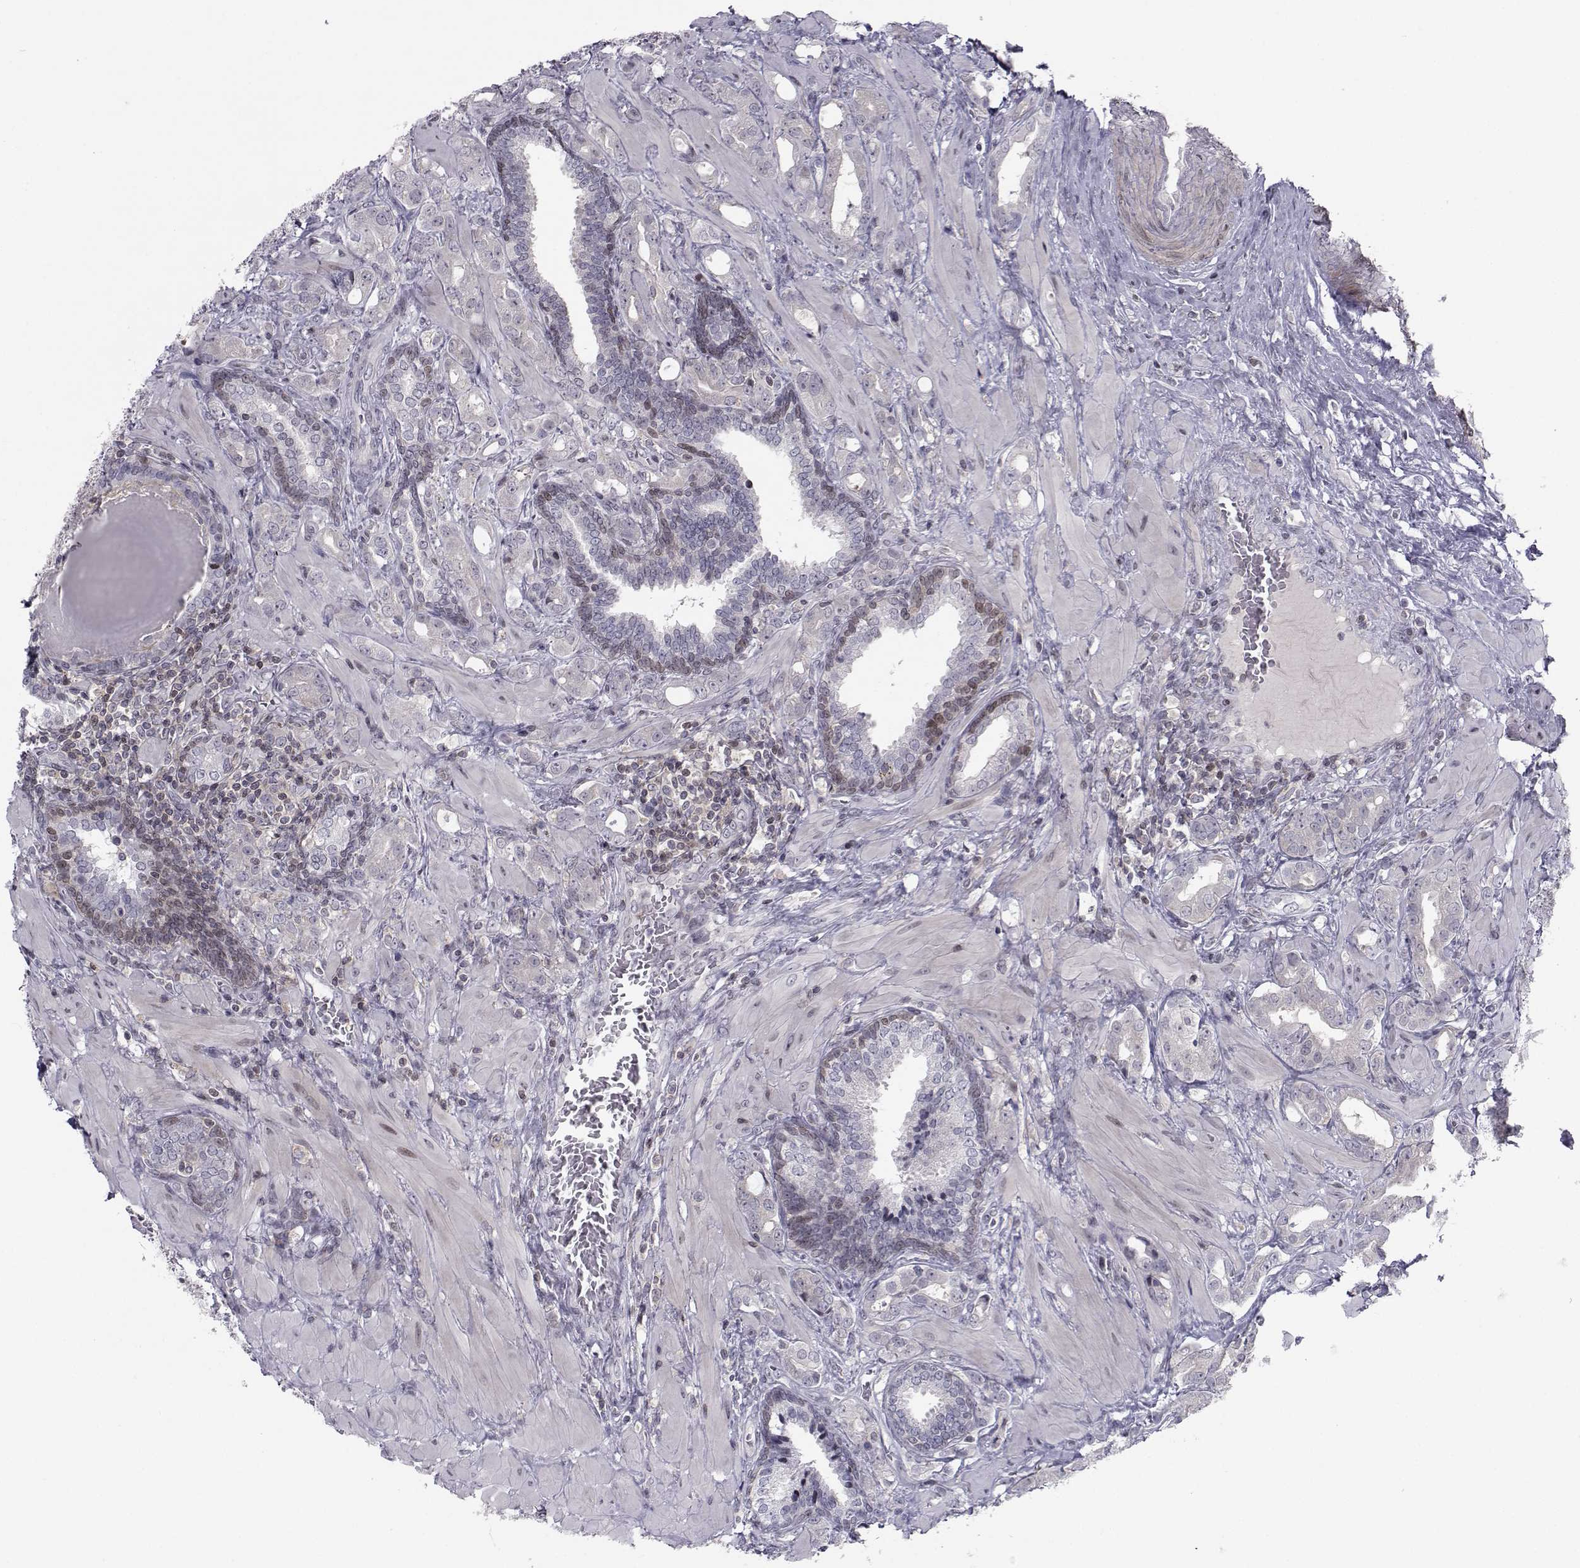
{"staining": {"intensity": "negative", "quantity": "none", "location": "none"}, "tissue": "prostate cancer", "cell_type": "Tumor cells", "image_type": "cancer", "snomed": [{"axis": "morphology", "description": "Adenocarcinoma, NOS"}, {"axis": "topography", "description": "Prostate"}], "caption": "There is no significant expression in tumor cells of adenocarcinoma (prostate). Nuclei are stained in blue.", "gene": "PCP4L1", "patient": {"sex": "male", "age": 57}}